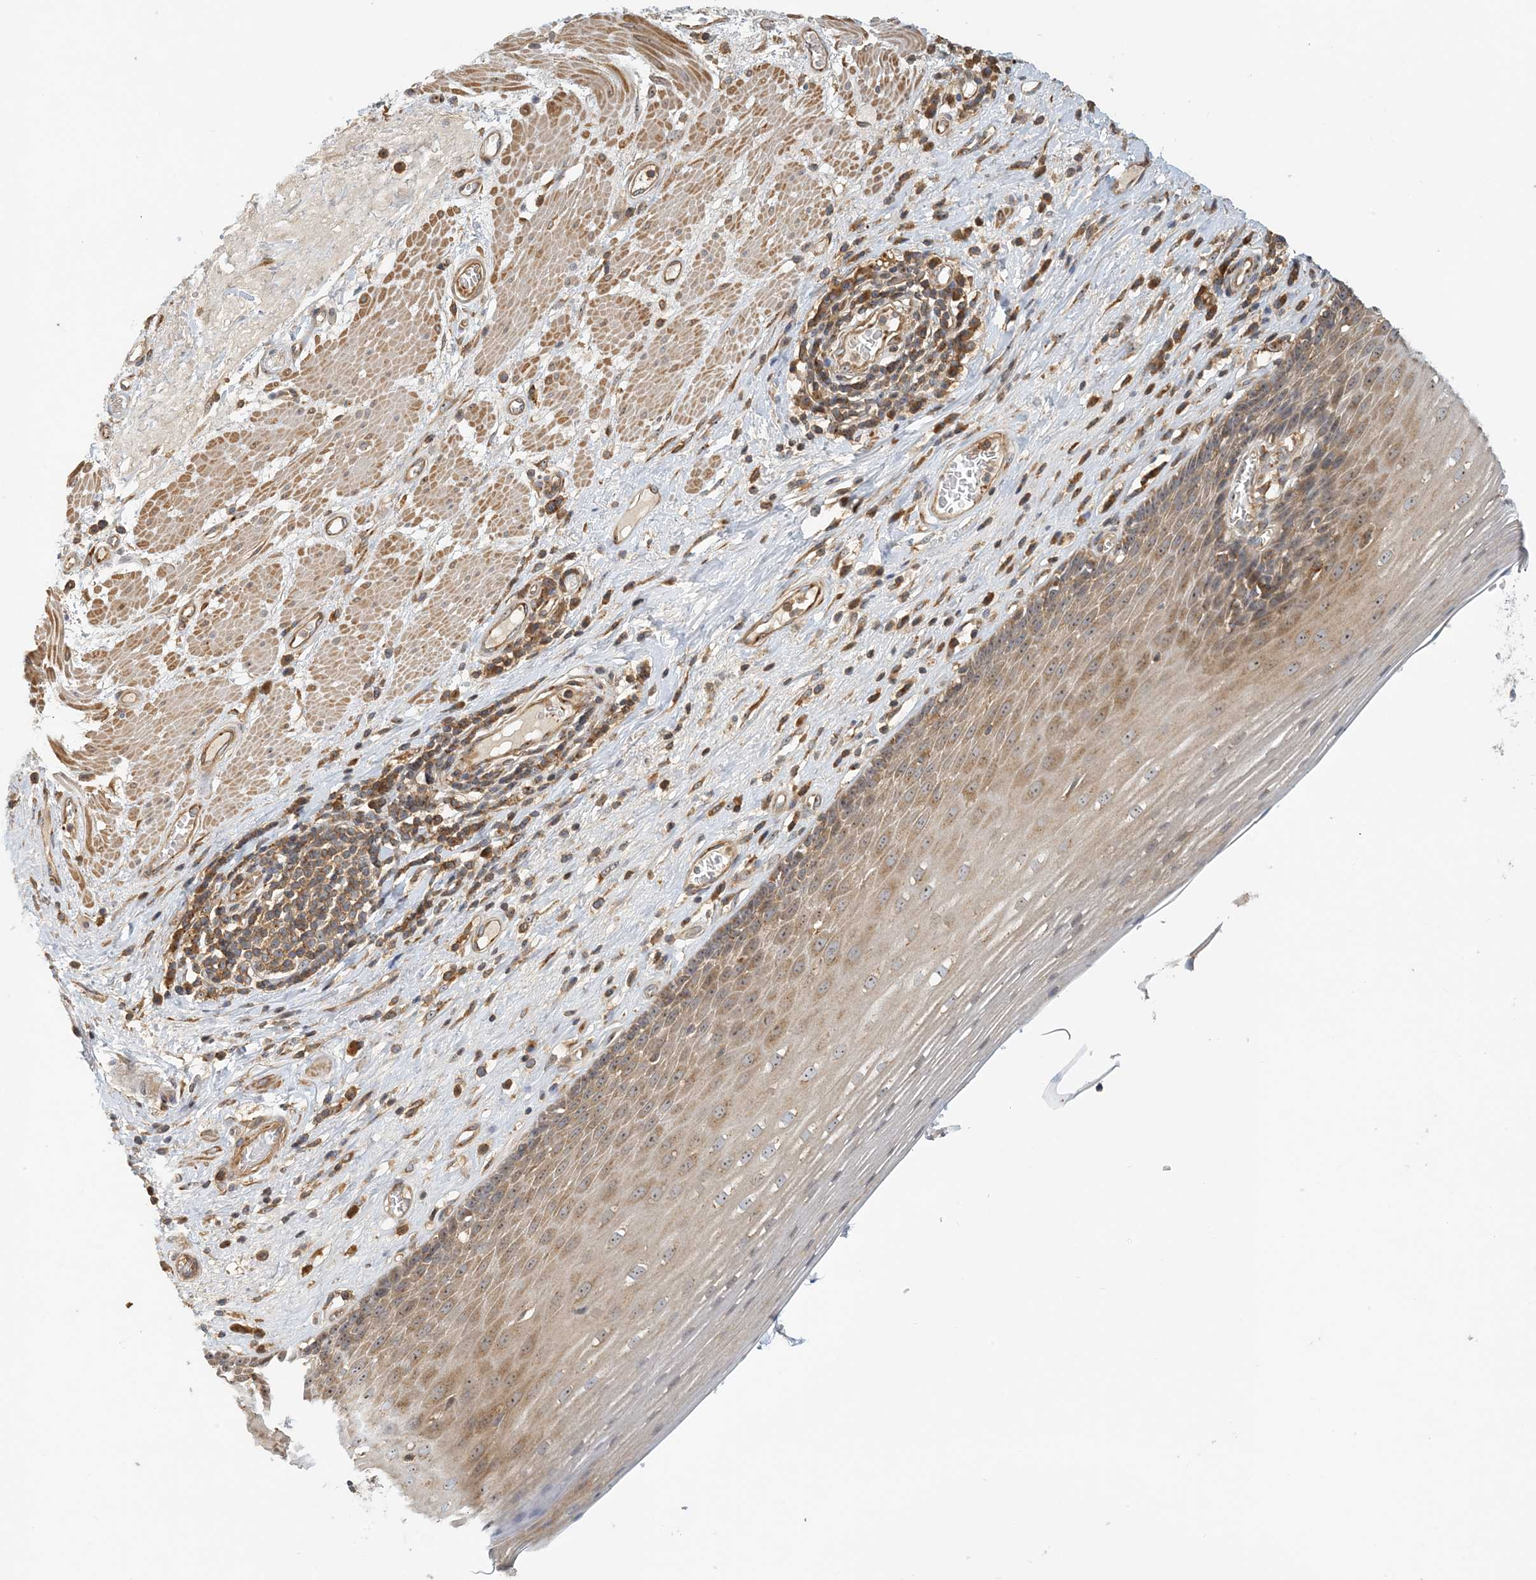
{"staining": {"intensity": "moderate", "quantity": ">75%", "location": "cytoplasmic/membranous,nuclear"}, "tissue": "esophagus", "cell_type": "Squamous epithelial cells", "image_type": "normal", "snomed": [{"axis": "morphology", "description": "Normal tissue, NOS"}, {"axis": "topography", "description": "Esophagus"}], "caption": "A micrograph showing moderate cytoplasmic/membranous,nuclear positivity in approximately >75% of squamous epithelial cells in benign esophagus, as visualized by brown immunohistochemical staining.", "gene": "COLEC11", "patient": {"sex": "male", "age": 62}}